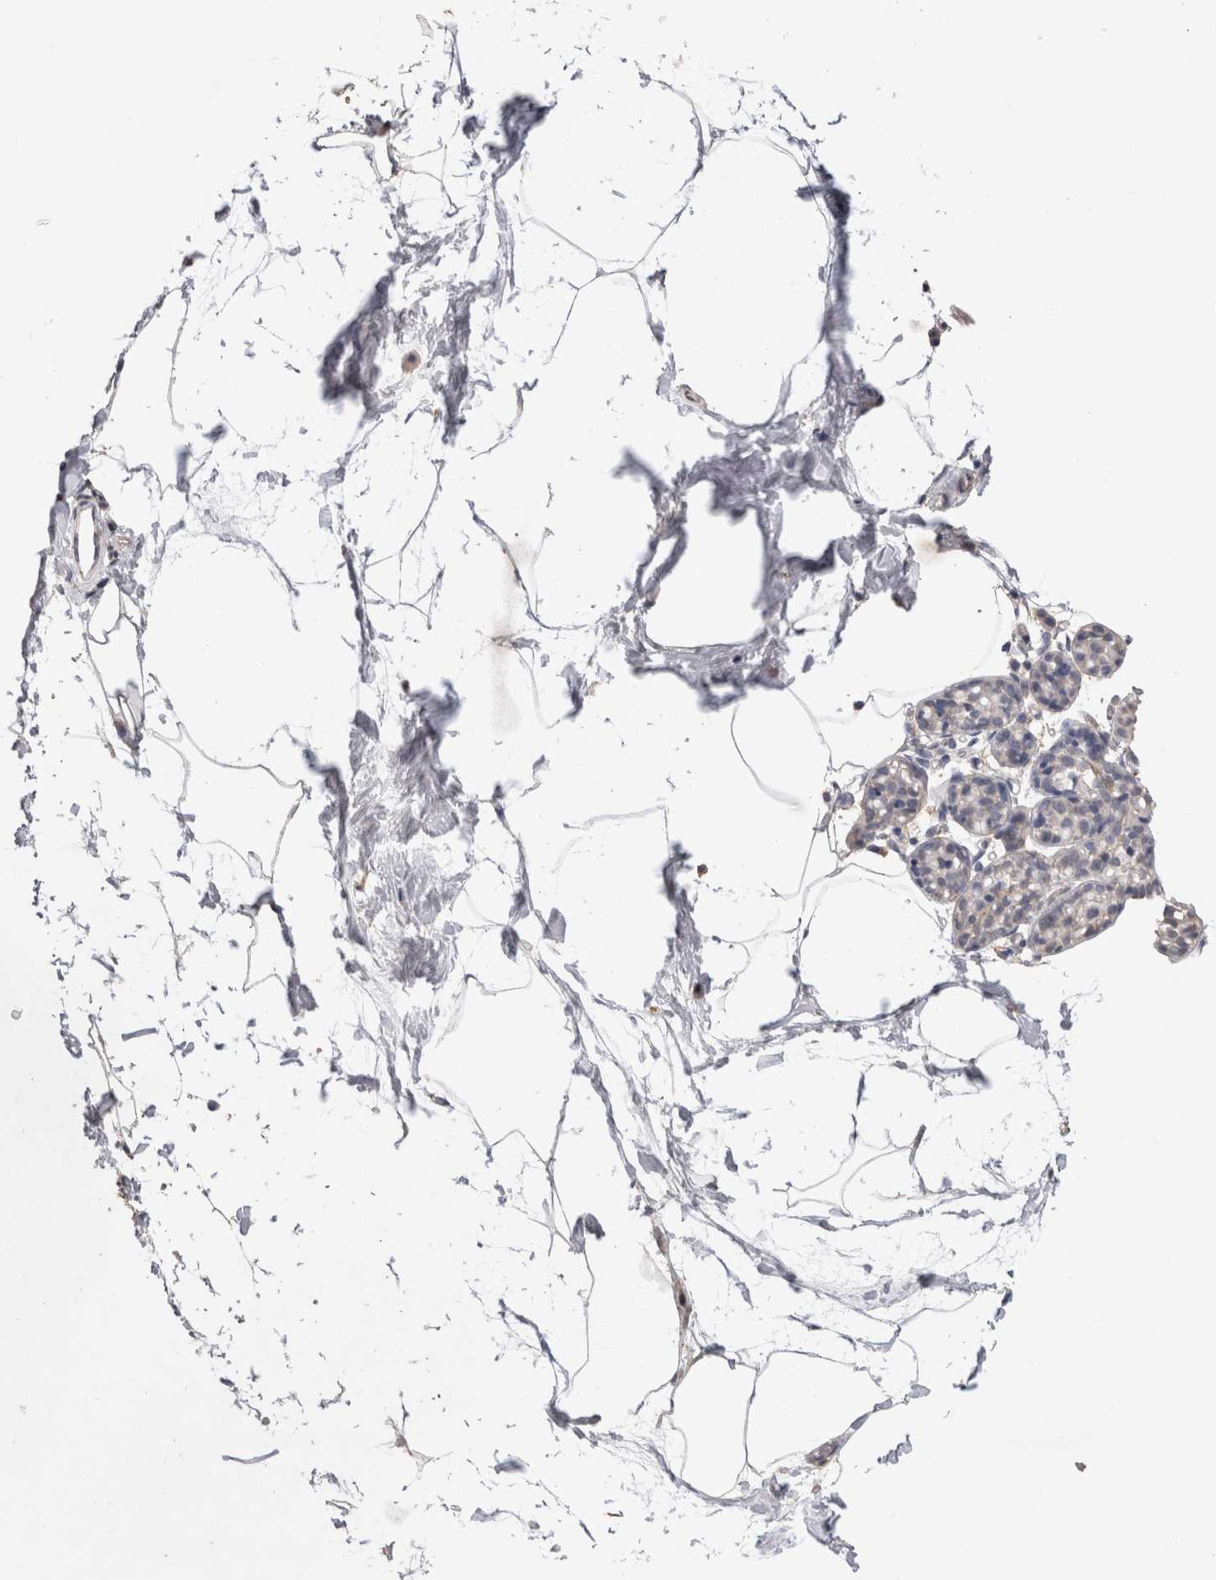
{"staining": {"intensity": "negative", "quantity": "none", "location": "none"}, "tissue": "breast", "cell_type": "Adipocytes", "image_type": "normal", "snomed": [{"axis": "morphology", "description": "Normal tissue, NOS"}, {"axis": "topography", "description": "Breast"}], "caption": "The image exhibits no staining of adipocytes in normal breast. The staining is performed using DAB (3,3'-diaminobenzidine) brown chromogen with nuclei counter-stained in using hematoxylin.", "gene": "CDH6", "patient": {"sex": "female", "age": 62}}